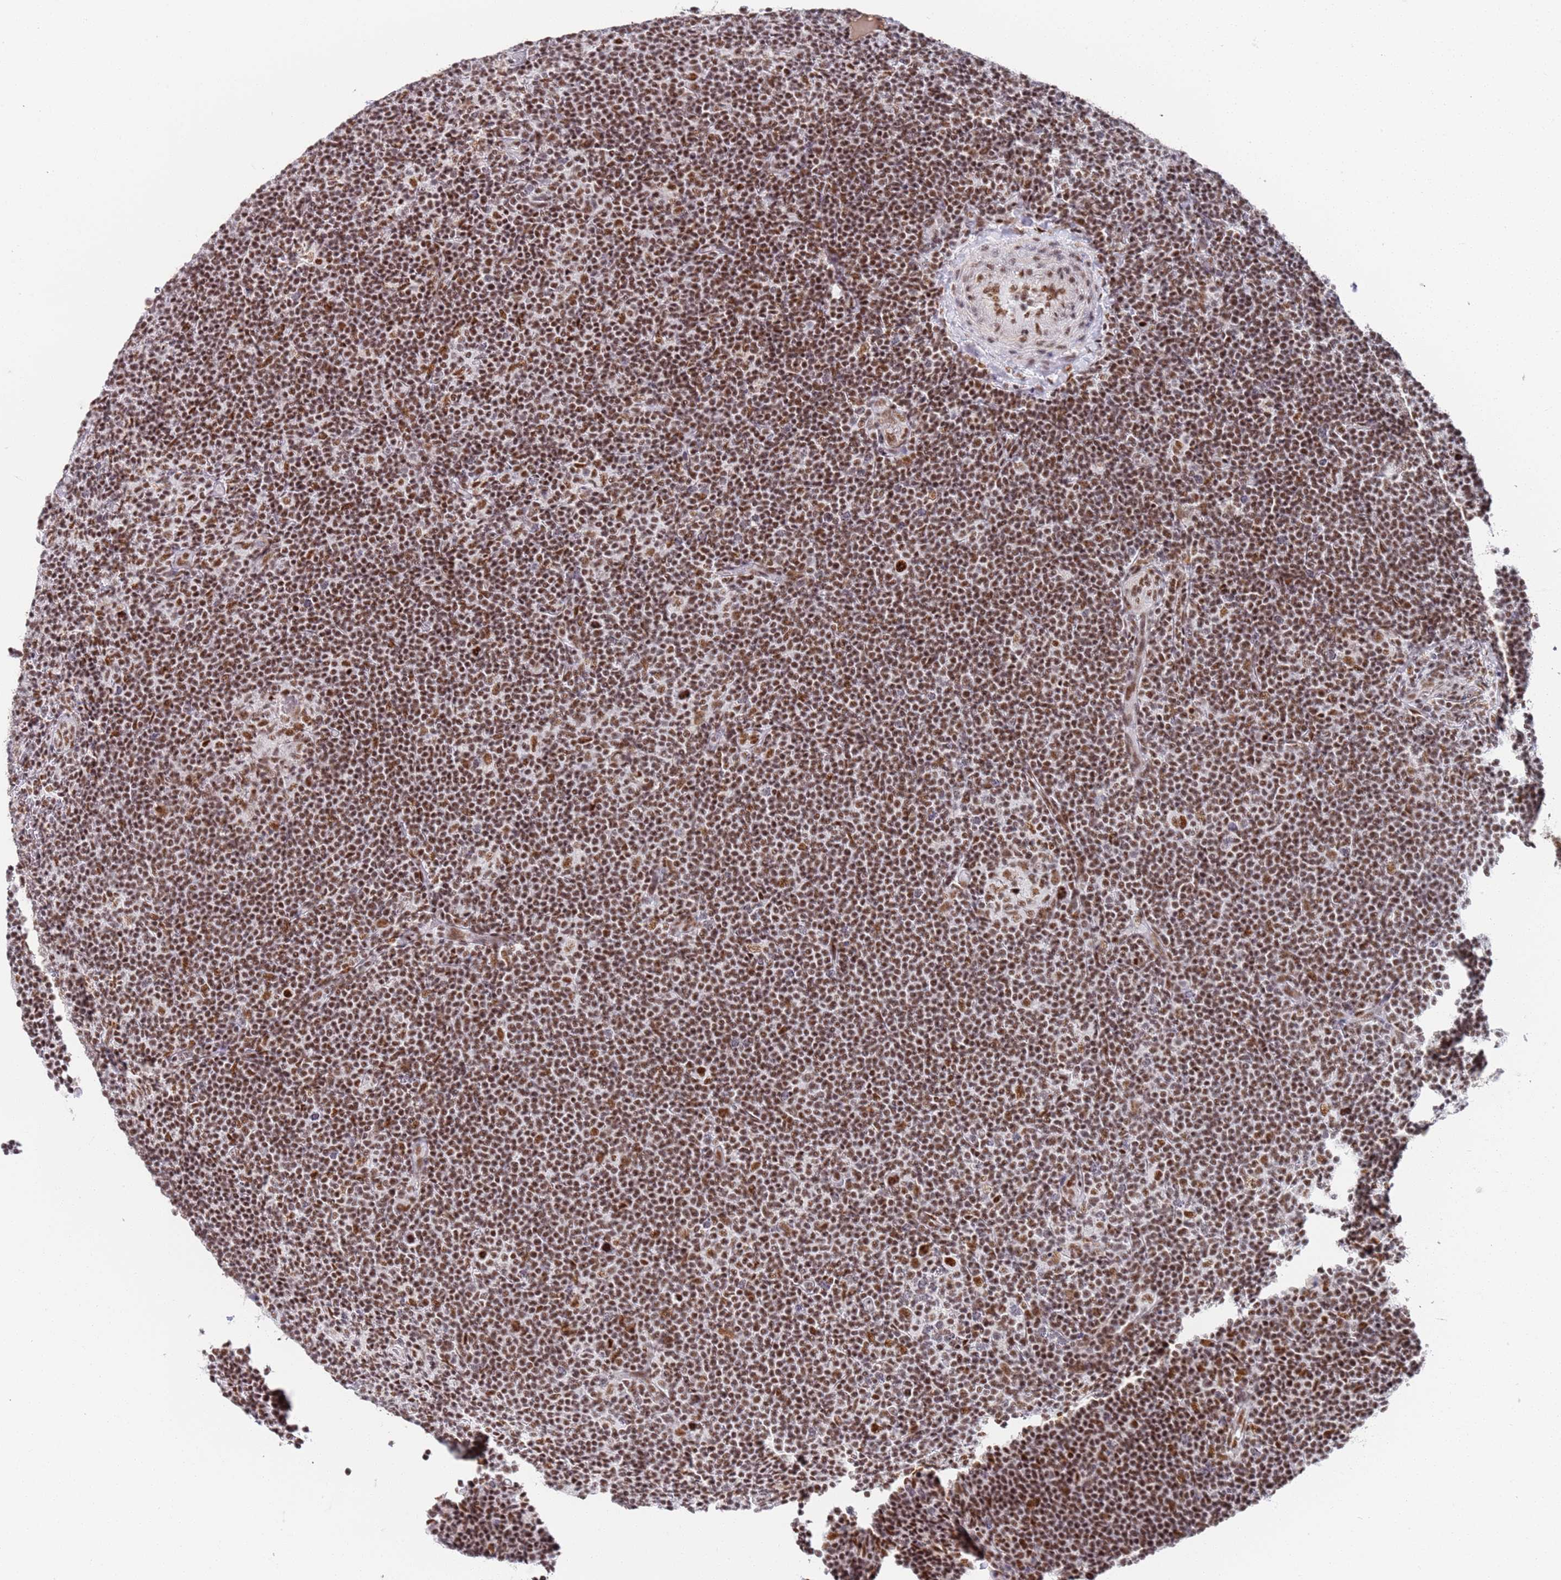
{"staining": {"intensity": "moderate", "quantity": ">75%", "location": "nuclear"}, "tissue": "lymphoma", "cell_type": "Tumor cells", "image_type": "cancer", "snomed": [{"axis": "morphology", "description": "Hodgkin's disease, NOS"}, {"axis": "topography", "description": "Lymph node"}], "caption": "Immunohistochemical staining of human lymphoma exhibits medium levels of moderate nuclear positivity in about >75% of tumor cells. Immunohistochemistry (ihc) stains the protein of interest in brown and the nuclei are stained blue.", "gene": "AKAP8L", "patient": {"sex": "female", "age": 57}}